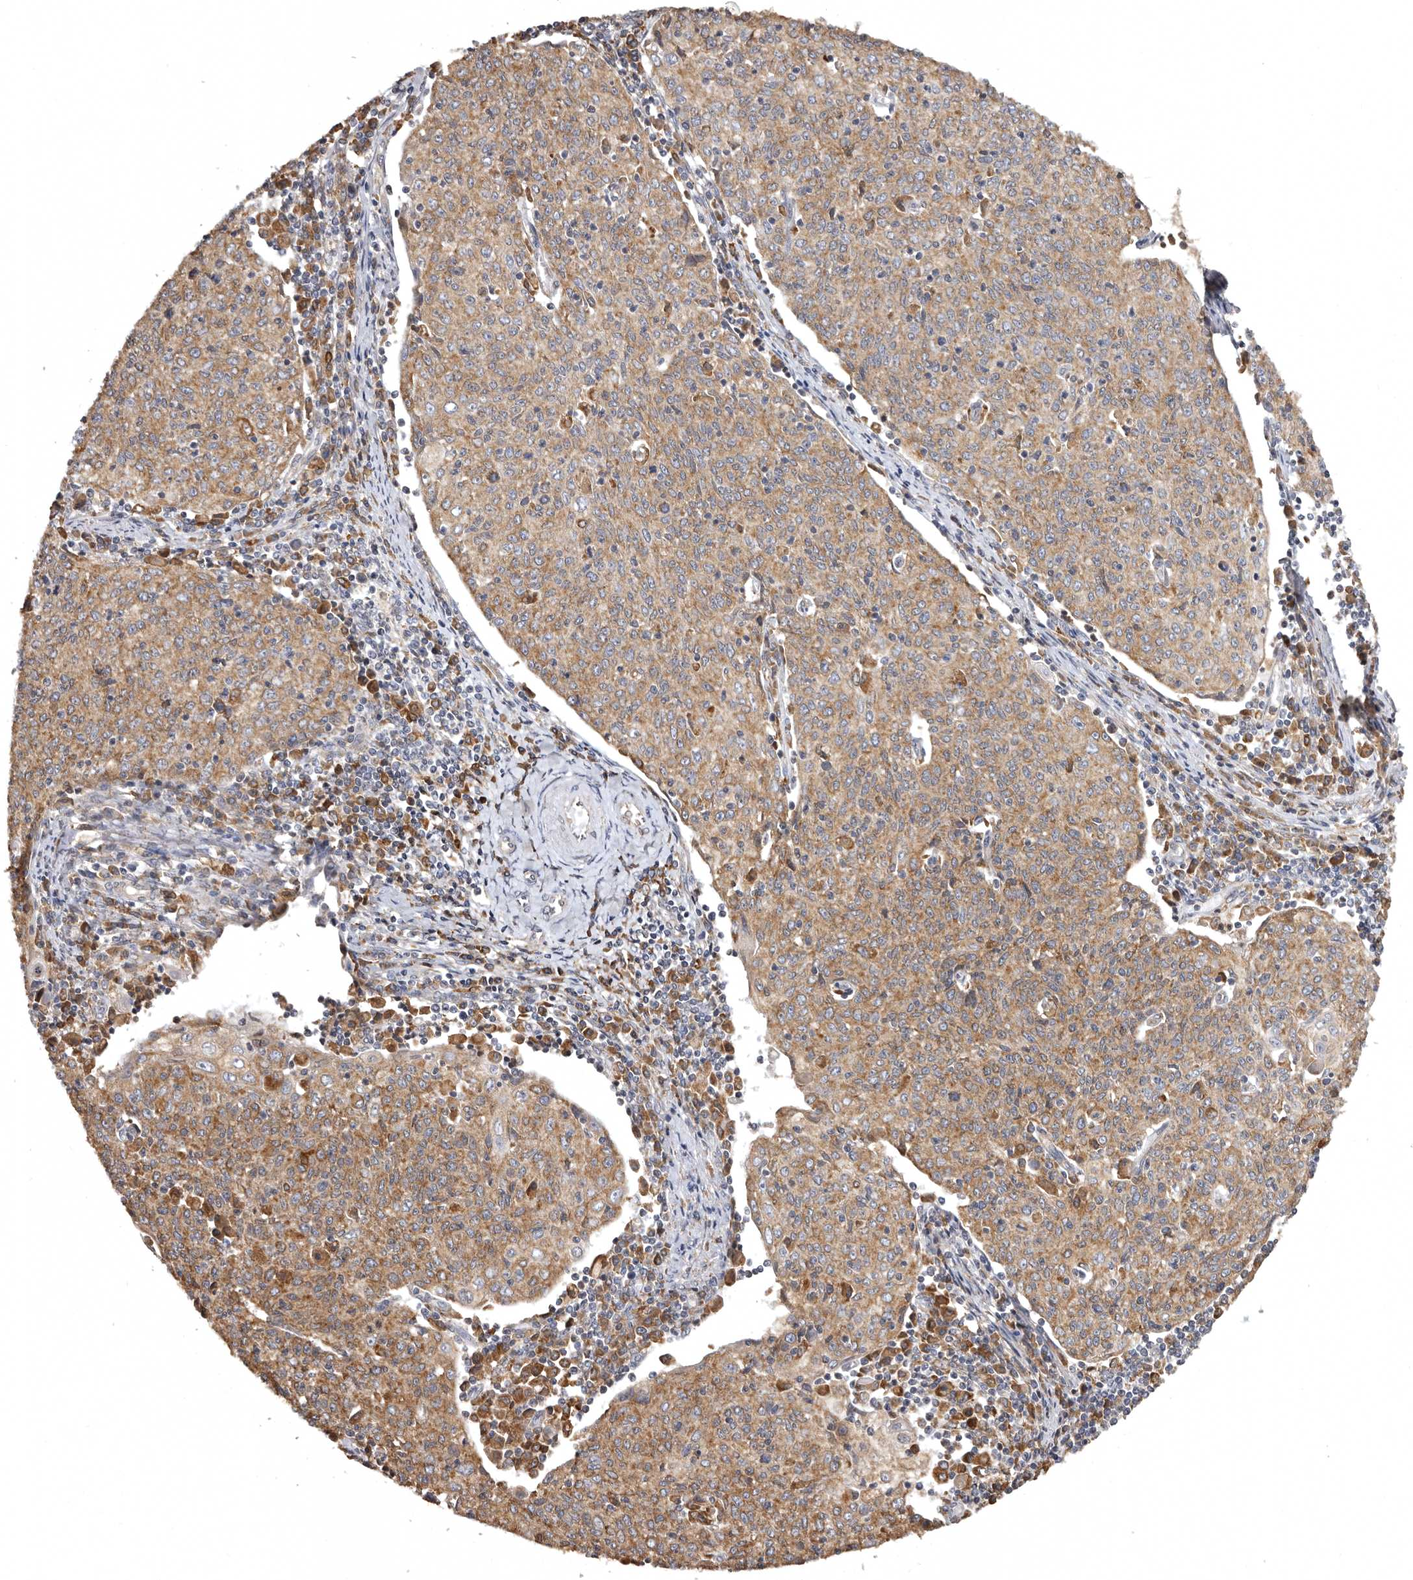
{"staining": {"intensity": "moderate", "quantity": ">75%", "location": "cytoplasmic/membranous"}, "tissue": "cervical cancer", "cell_type": "Tumor cells", "image_type": "cancer", "snomed": [{"axis": "morphology", "description": "Squamous cell carcinoma, NOS"}, {"axis": "topography", "description": "Cervix"}], "caption": "Approximately >75% of tumor cells in squamous cell carcinoma (cervical) exhibit moderate cytoplasmic/membranous protein expression as visualized by brown immunohistochemical staining.", "gene": "INKA2", "patient": {"sex": "female", "age": 48}}